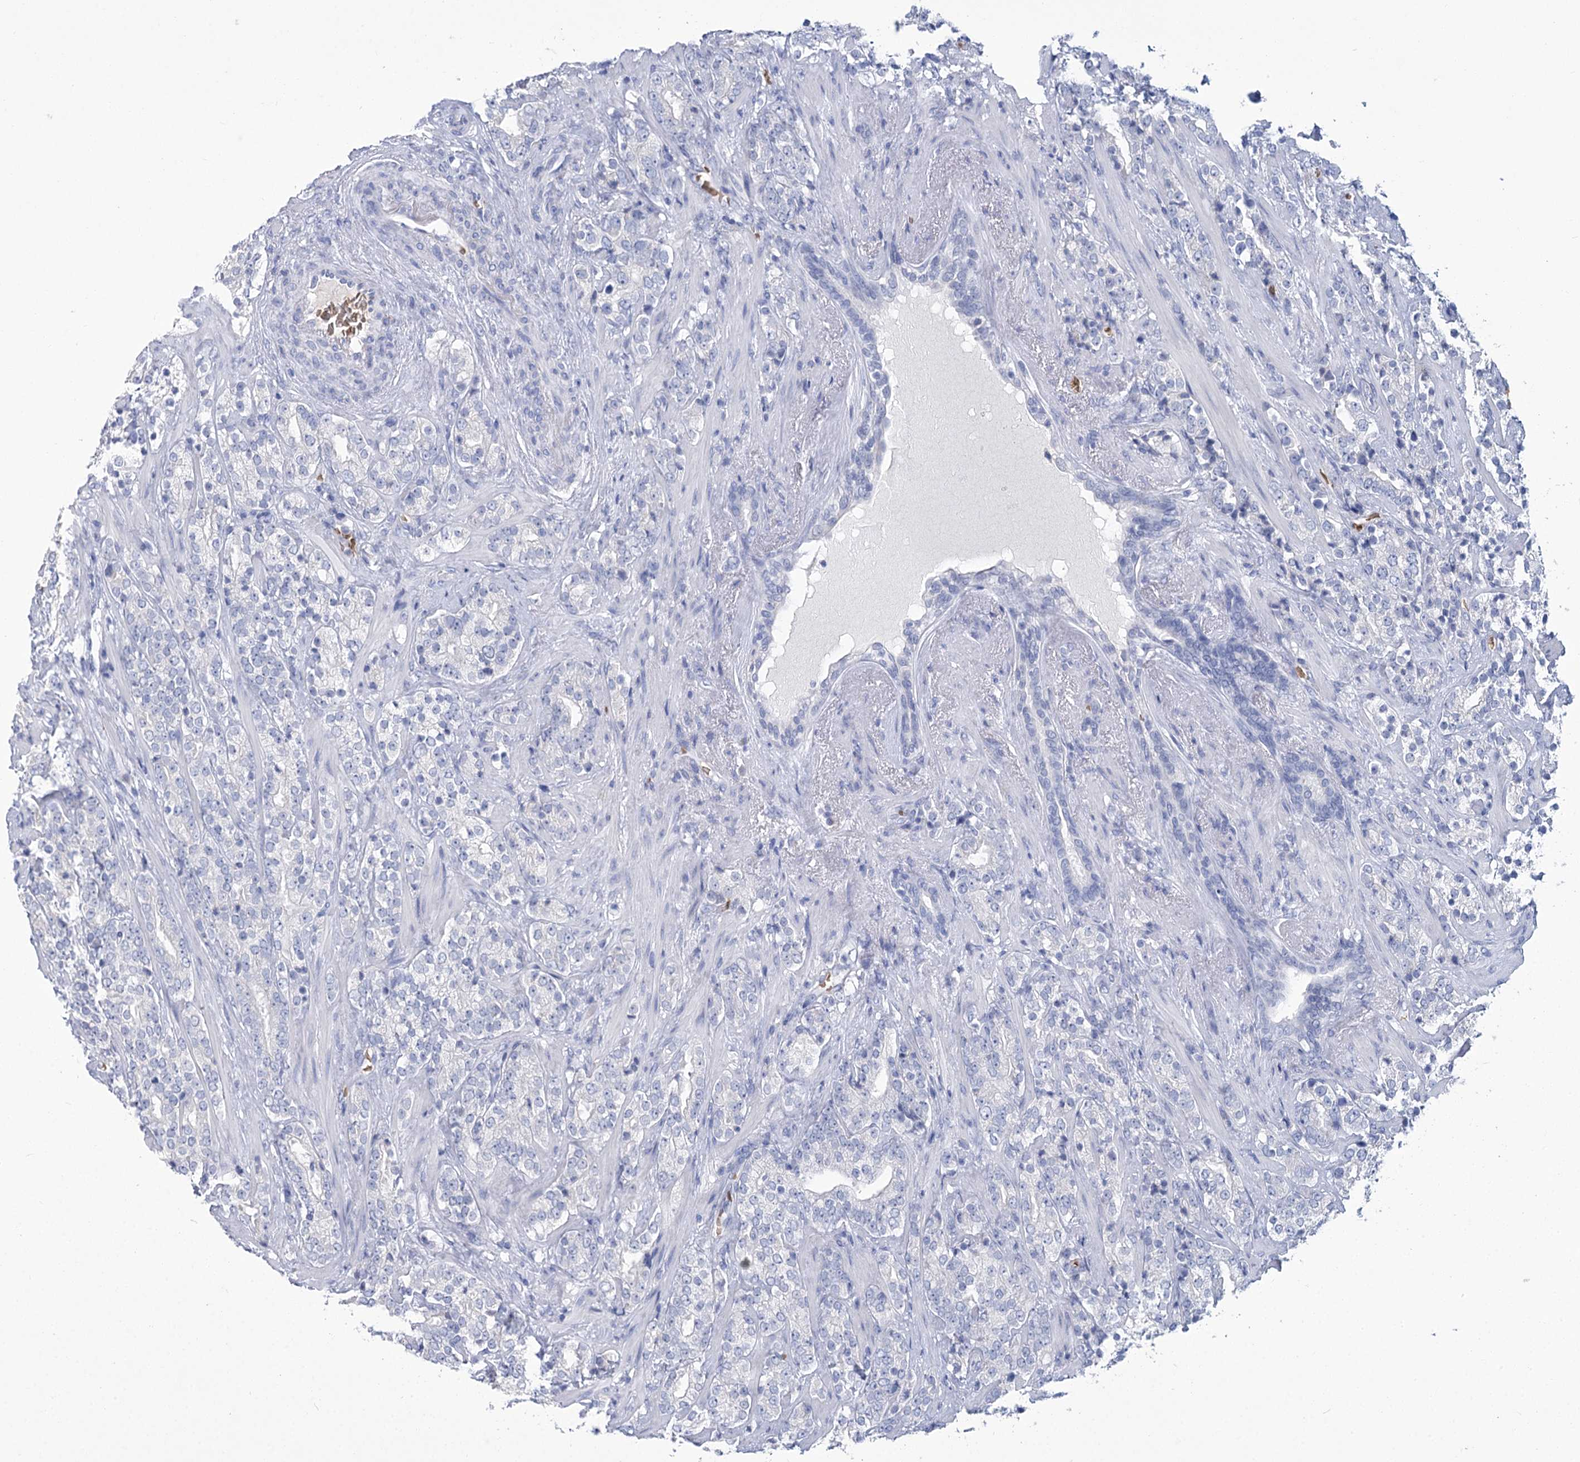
{"staining": {"intensity": "negative", "quantity": "none", "location": "none"}, "tissue": "prostate cancer", "cell_type": "Tumor cells", "image_type": "cancer", "snomed": [{"axis": "morphology", "description": "Adenocarcinoma, High grade"}, {"axis": "topography", "description": "Prostate"}], "caption": "Immunohistochemical staining of human prostate cancer shows no significant positivity in tumor cells.", "gene": "HBA1", "patient": {"sex": "male", "age": 71}}